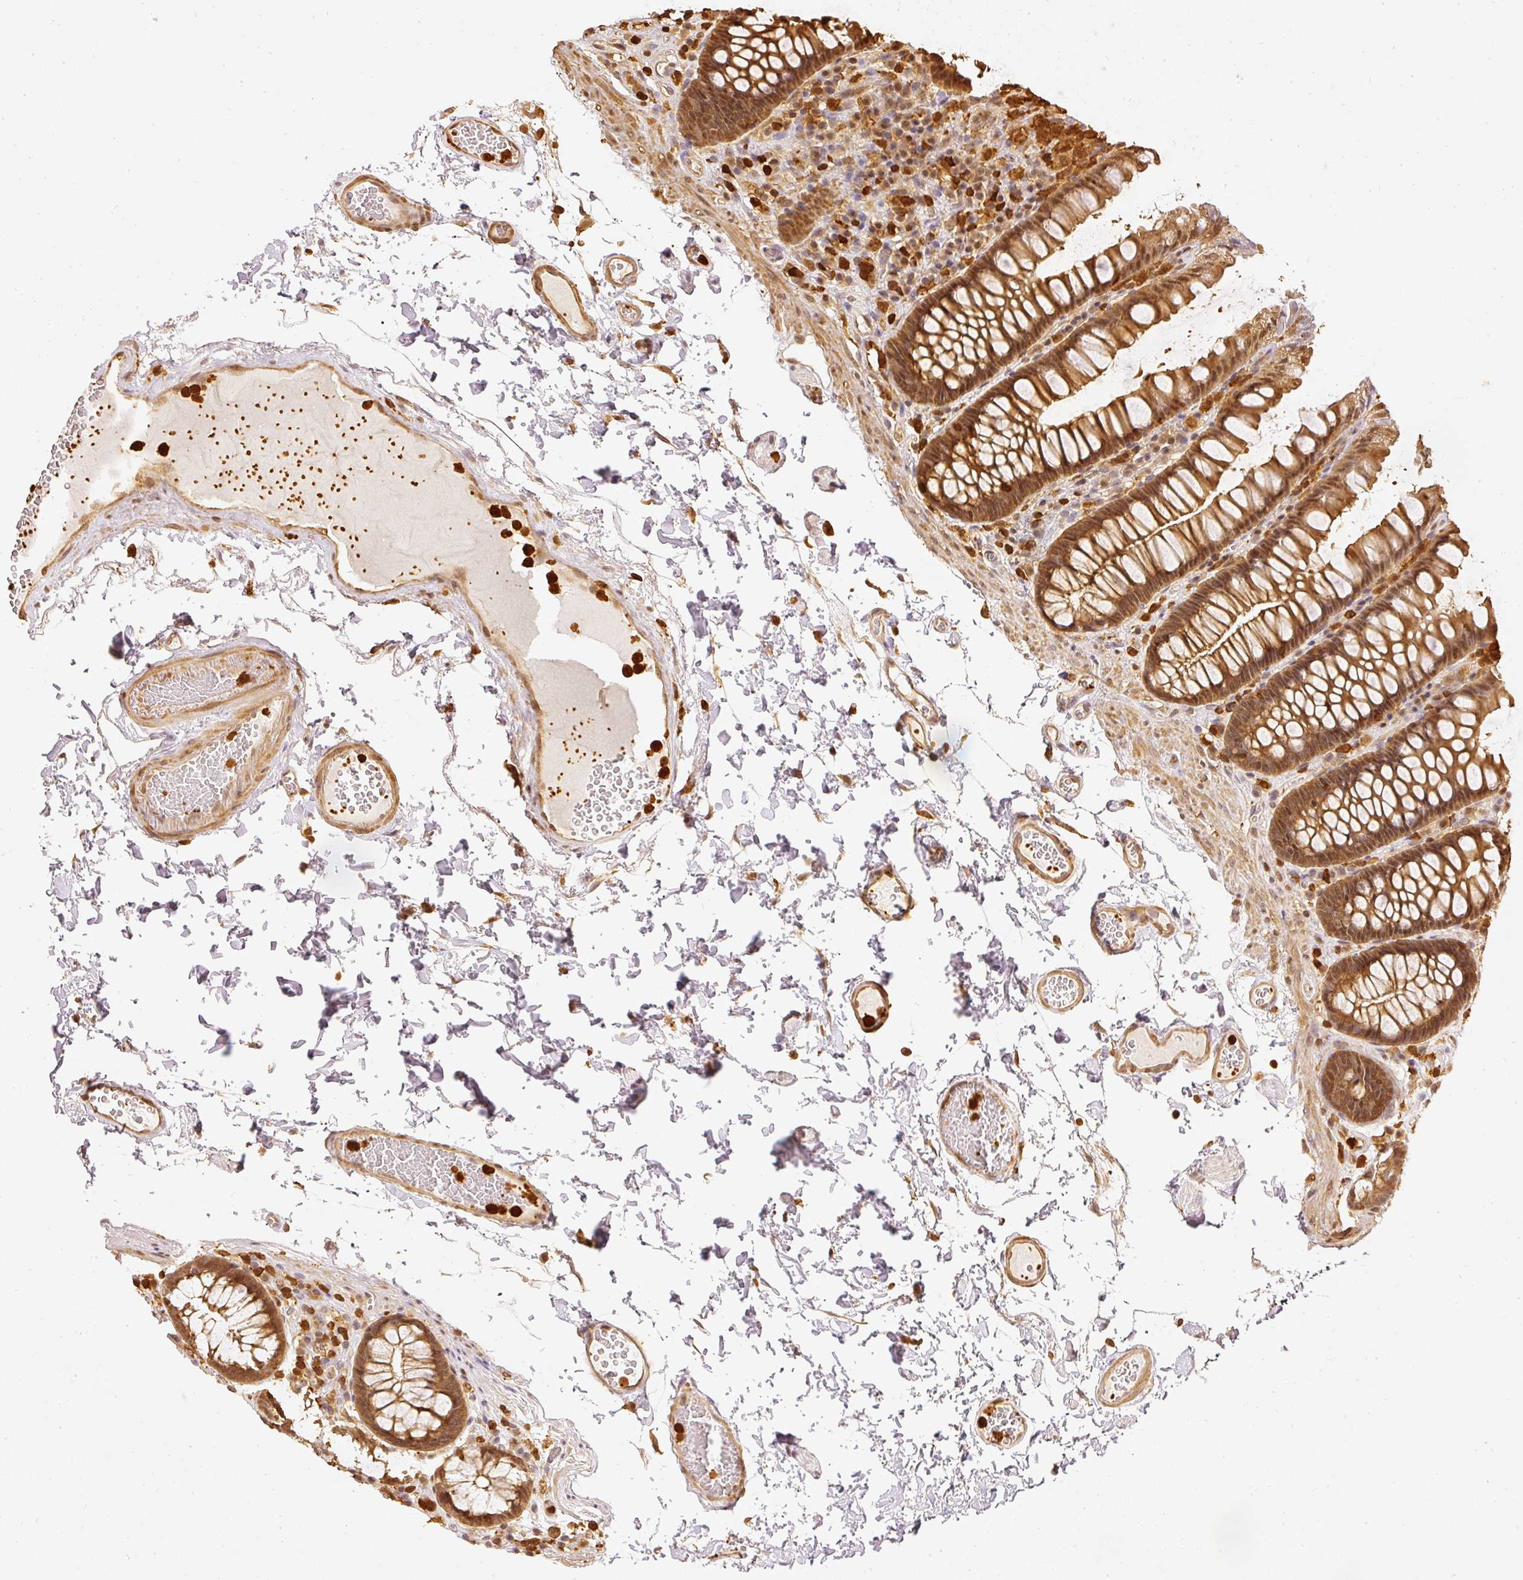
{"staining": {"intensity": "moderate", "quantity": ">75%", "location": "cytoplasmic/membranous"}, "tissue": "colon", "cell_type": "Endothelial cells", "image_type": "normal", "snomed": [{"axis": "morphology", "description": "Normal tissue, NOS"}, {"axis": "topography", "description": "Colon"}, {"axis": "topography", "description": "Peripheral nerve tissue"}], "caption": "Endothelial cells reveal moderate cytoplasmic/membranous staining in about >75% of cells in normal colon.", "gene": "PFN1", "patient": {"sex": "male", "age": 84}}